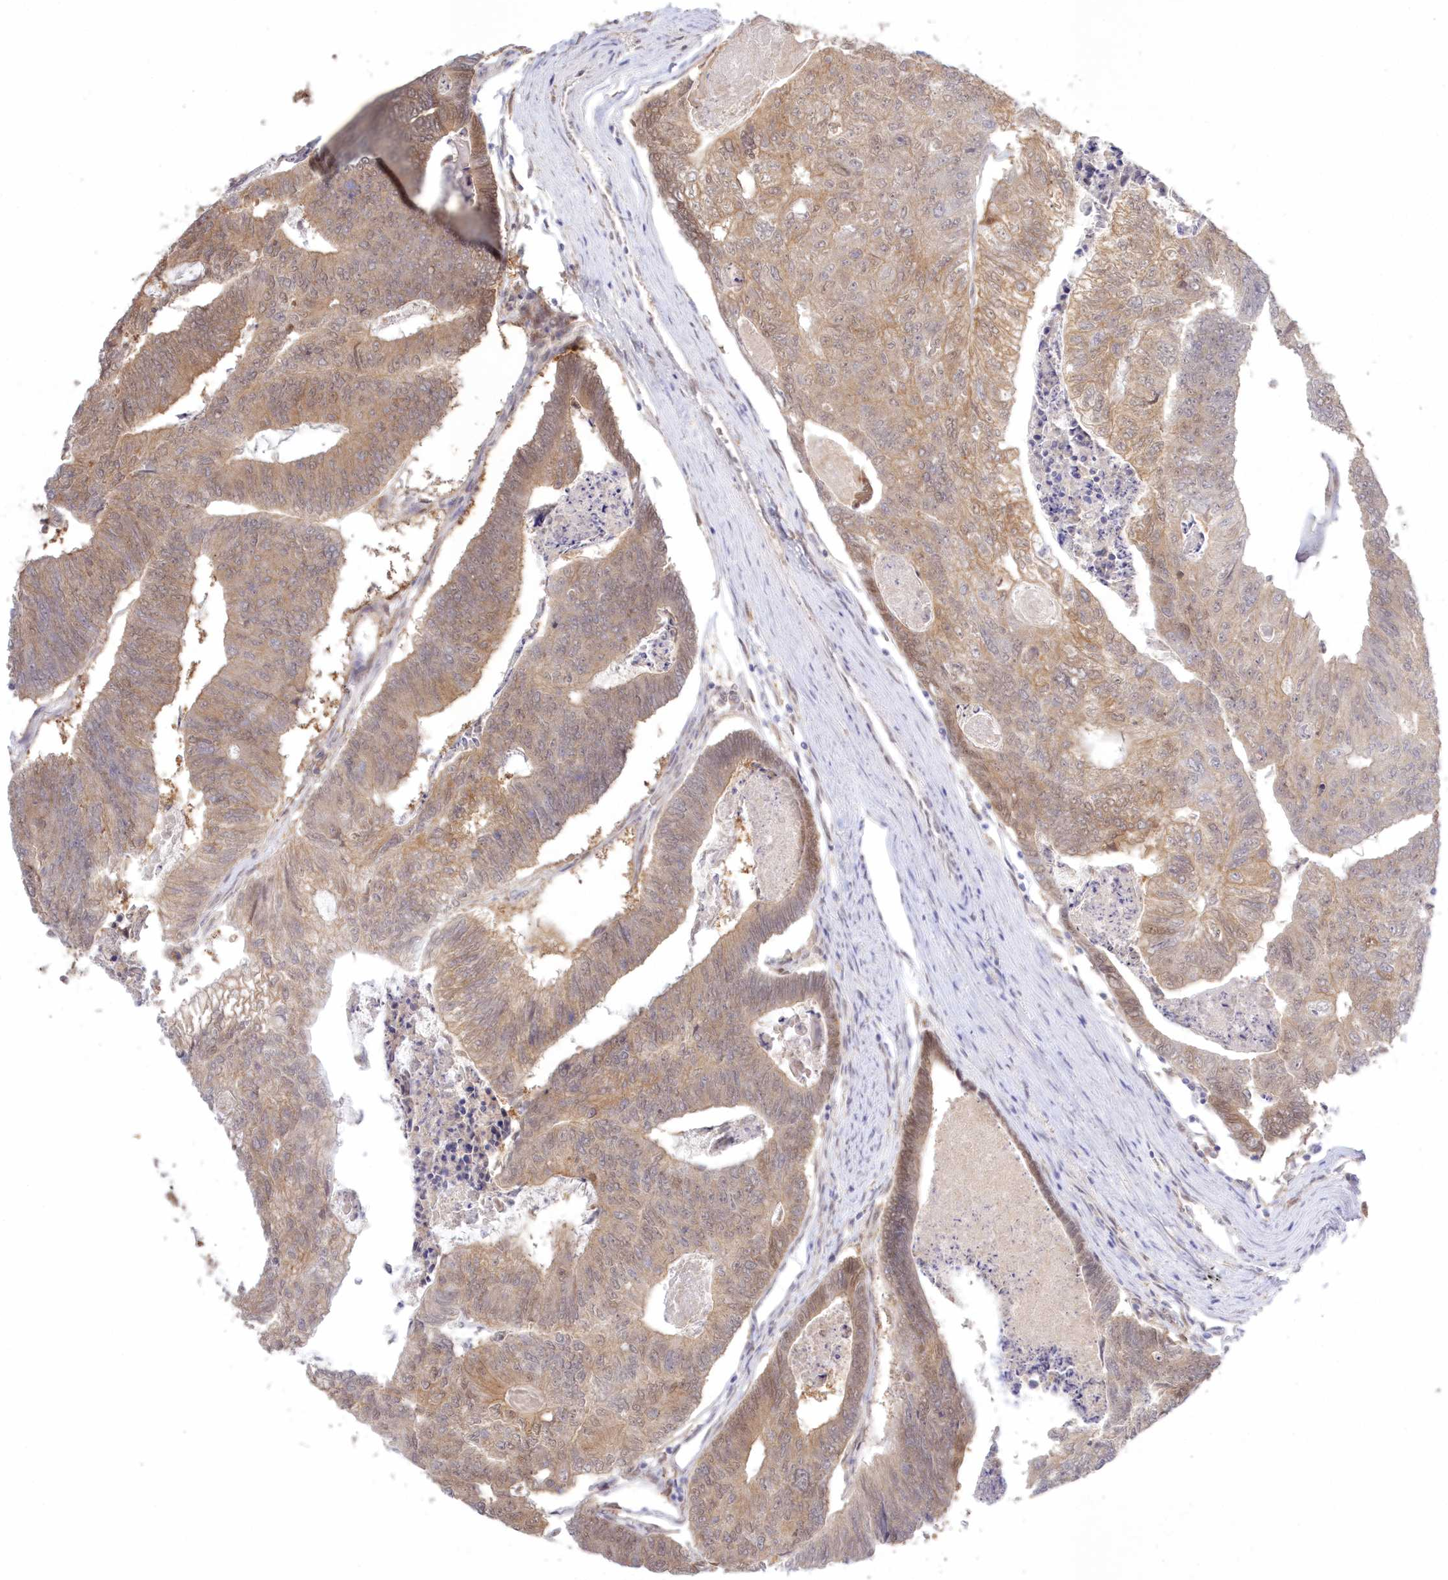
{"staining": {"intensity": "moderate", "quantity": ">75%", "location": "cytoplasmic/membranous"}, "tissue": "colorectal cancer", "cell_type": "Tumor cells", "image_type": "cancer", "snomed": [{"axis": "morphology", "description": "Adenocarcinoma, NOS"}, {"axis": "topography", "description": "Colon"}], "caption": "A brown stain shows moderate cytoplasmic/membranous staining of a protein in human colorectal cancer tumor cells.", "gene": "RNPEP", "patient": {"sex": "female", "age": 67}}